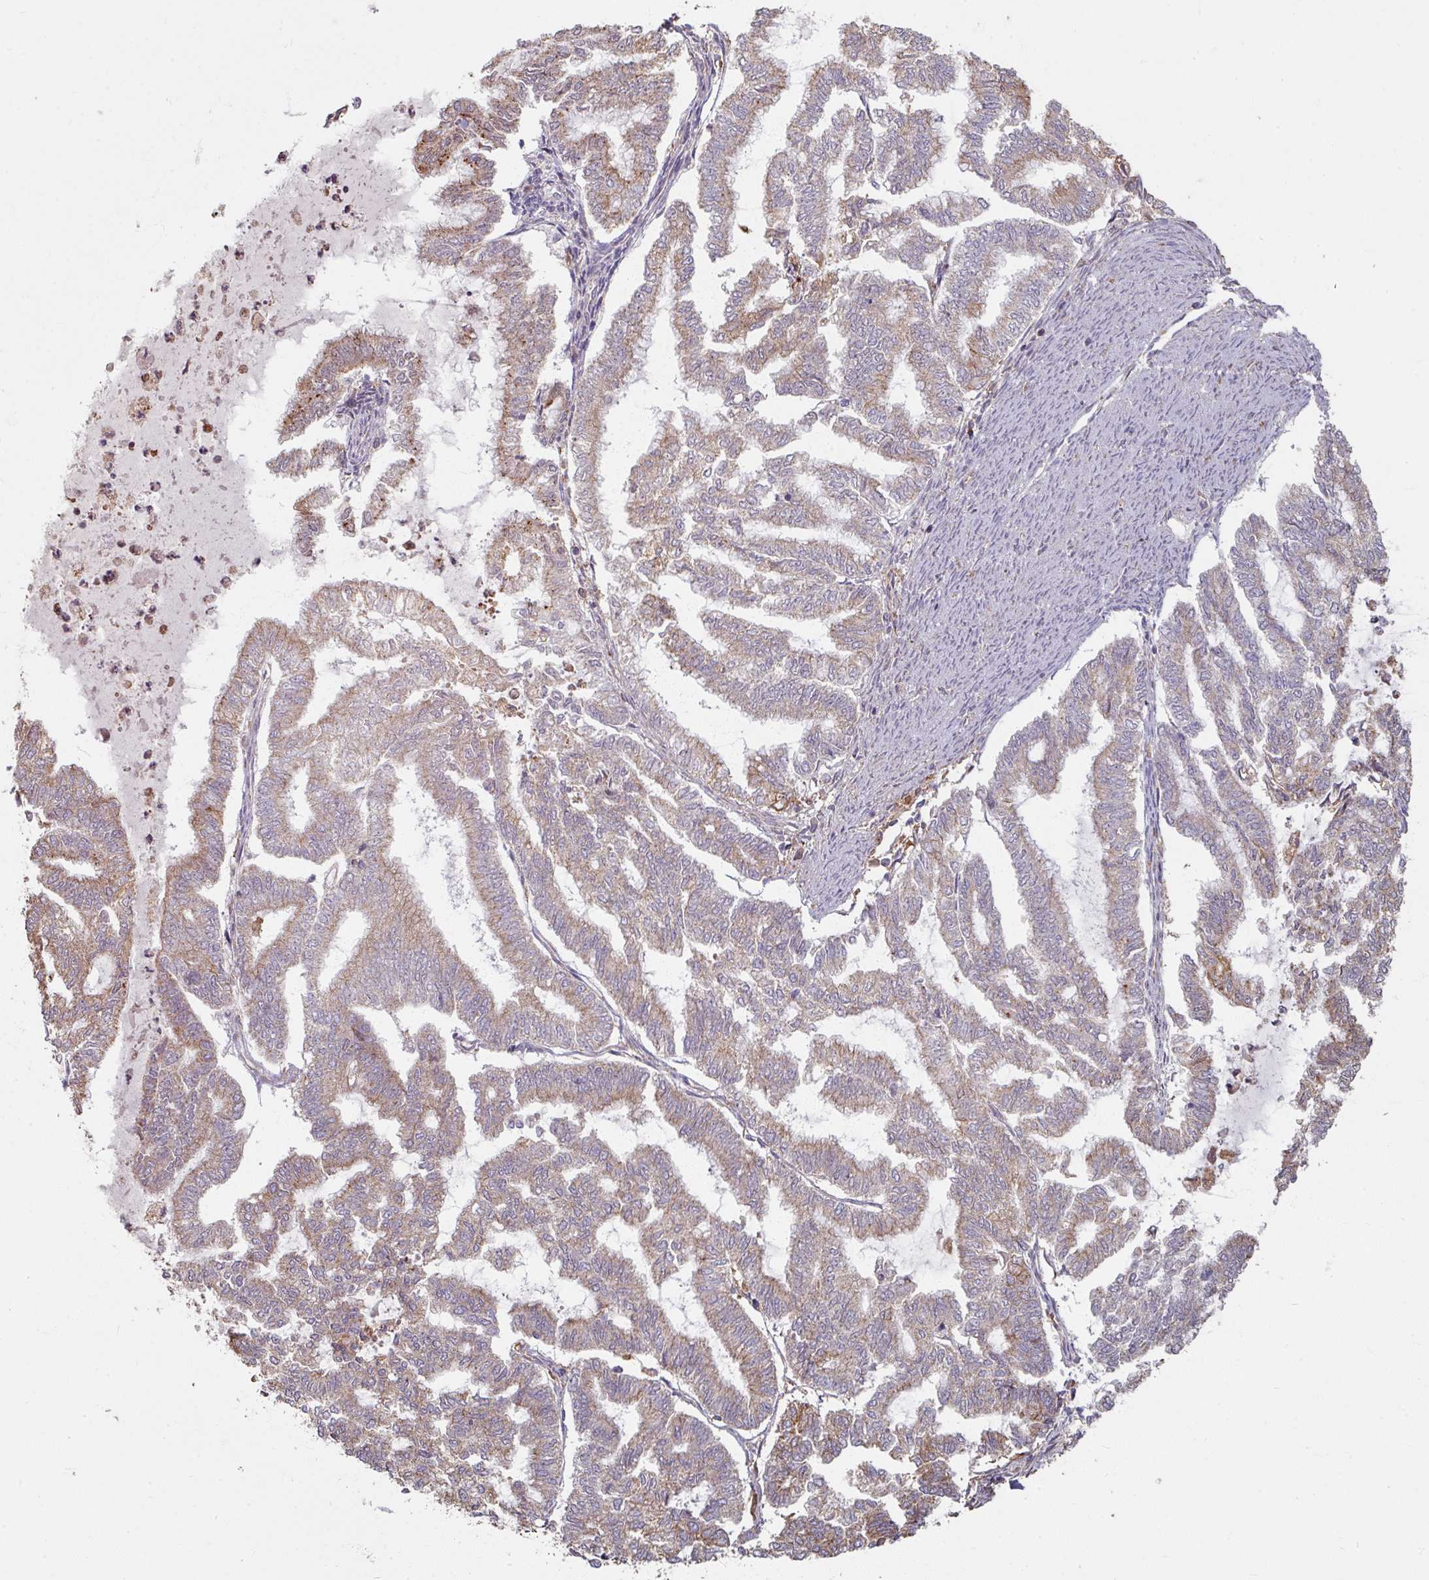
{"staining": {"intensity": "moderate", "quantity": "25%-75%", "location": "cytoplasmic/membranous"}, "tissue": "endometrial cancer", "cell_type": "Tumor cells", "image_type": "cancer", "snomed": [{"axis": "morphology", "description": "Adenocarcinoma, NOS"}, {"axis": "topography", "description": "Endometrium"}], "caption": "Endometrial adenocarcinoma tissue exhibits moderate cytoplasmic/membranous positivity in about 25%-75% of tumor cells", "gene": "CCDC68", "patient": {"sex": "female", "age": 79}}